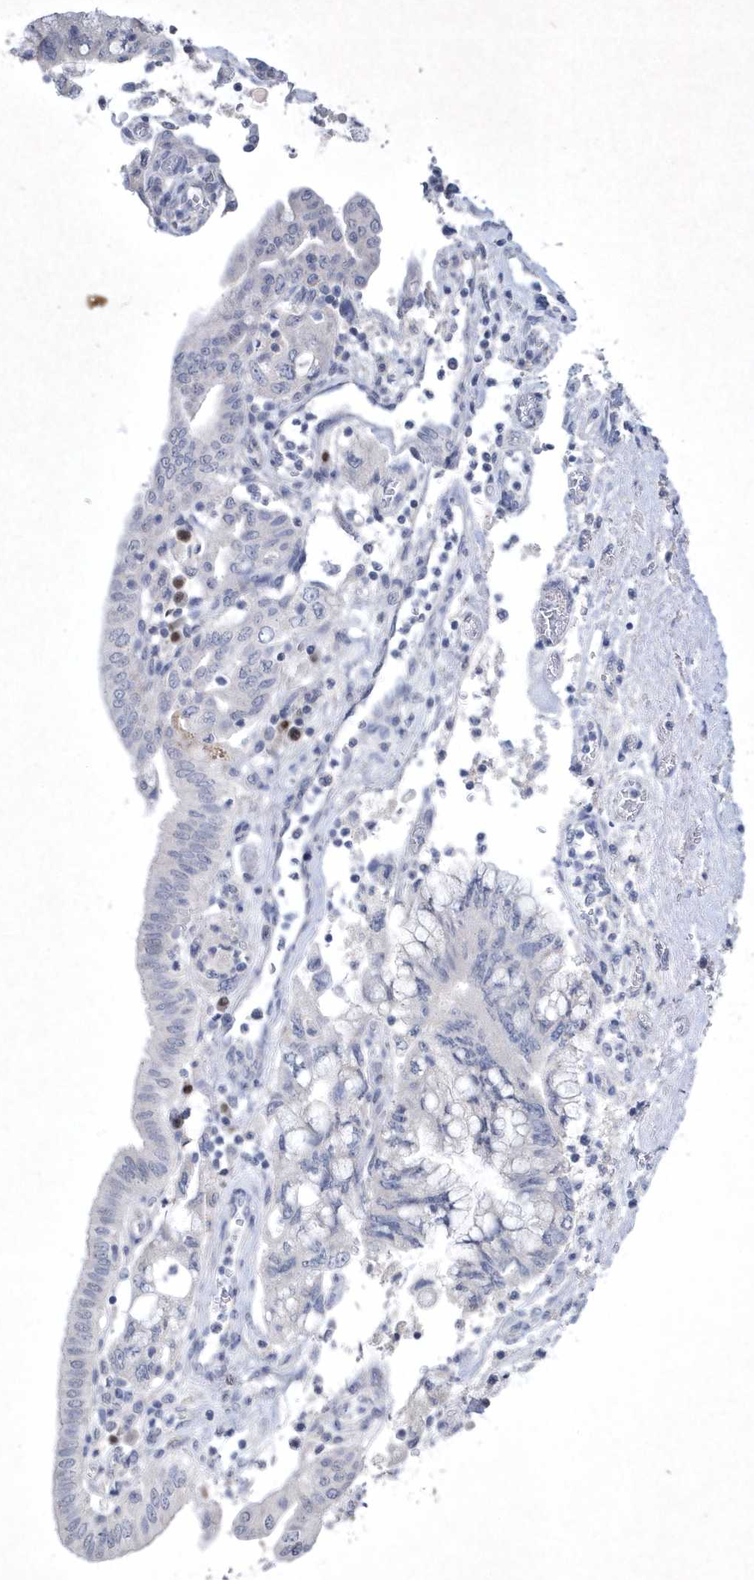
{"staining": {"intensity": "negative", "quantity": "none", "location": "none"}, "tissue": "pancreatic cancer", "cell_type": "Tumor cells", "image_type": "cancer", "snomed": [{"axis": "morphology", "description": "Adenocarcinoma, NOS"}, {"axis": "topography", "description": "Pancreas"}], "caption": "Protein analysis of pancreatic cancer (adenocarcinoma) exhibits no significant positivity in tumor cells. (DAB immunohistochemistry (IHC) with hematoxylin counter stain).", "gene": "BHLHA15", "patient": {"sex": "female", "age": 73}}